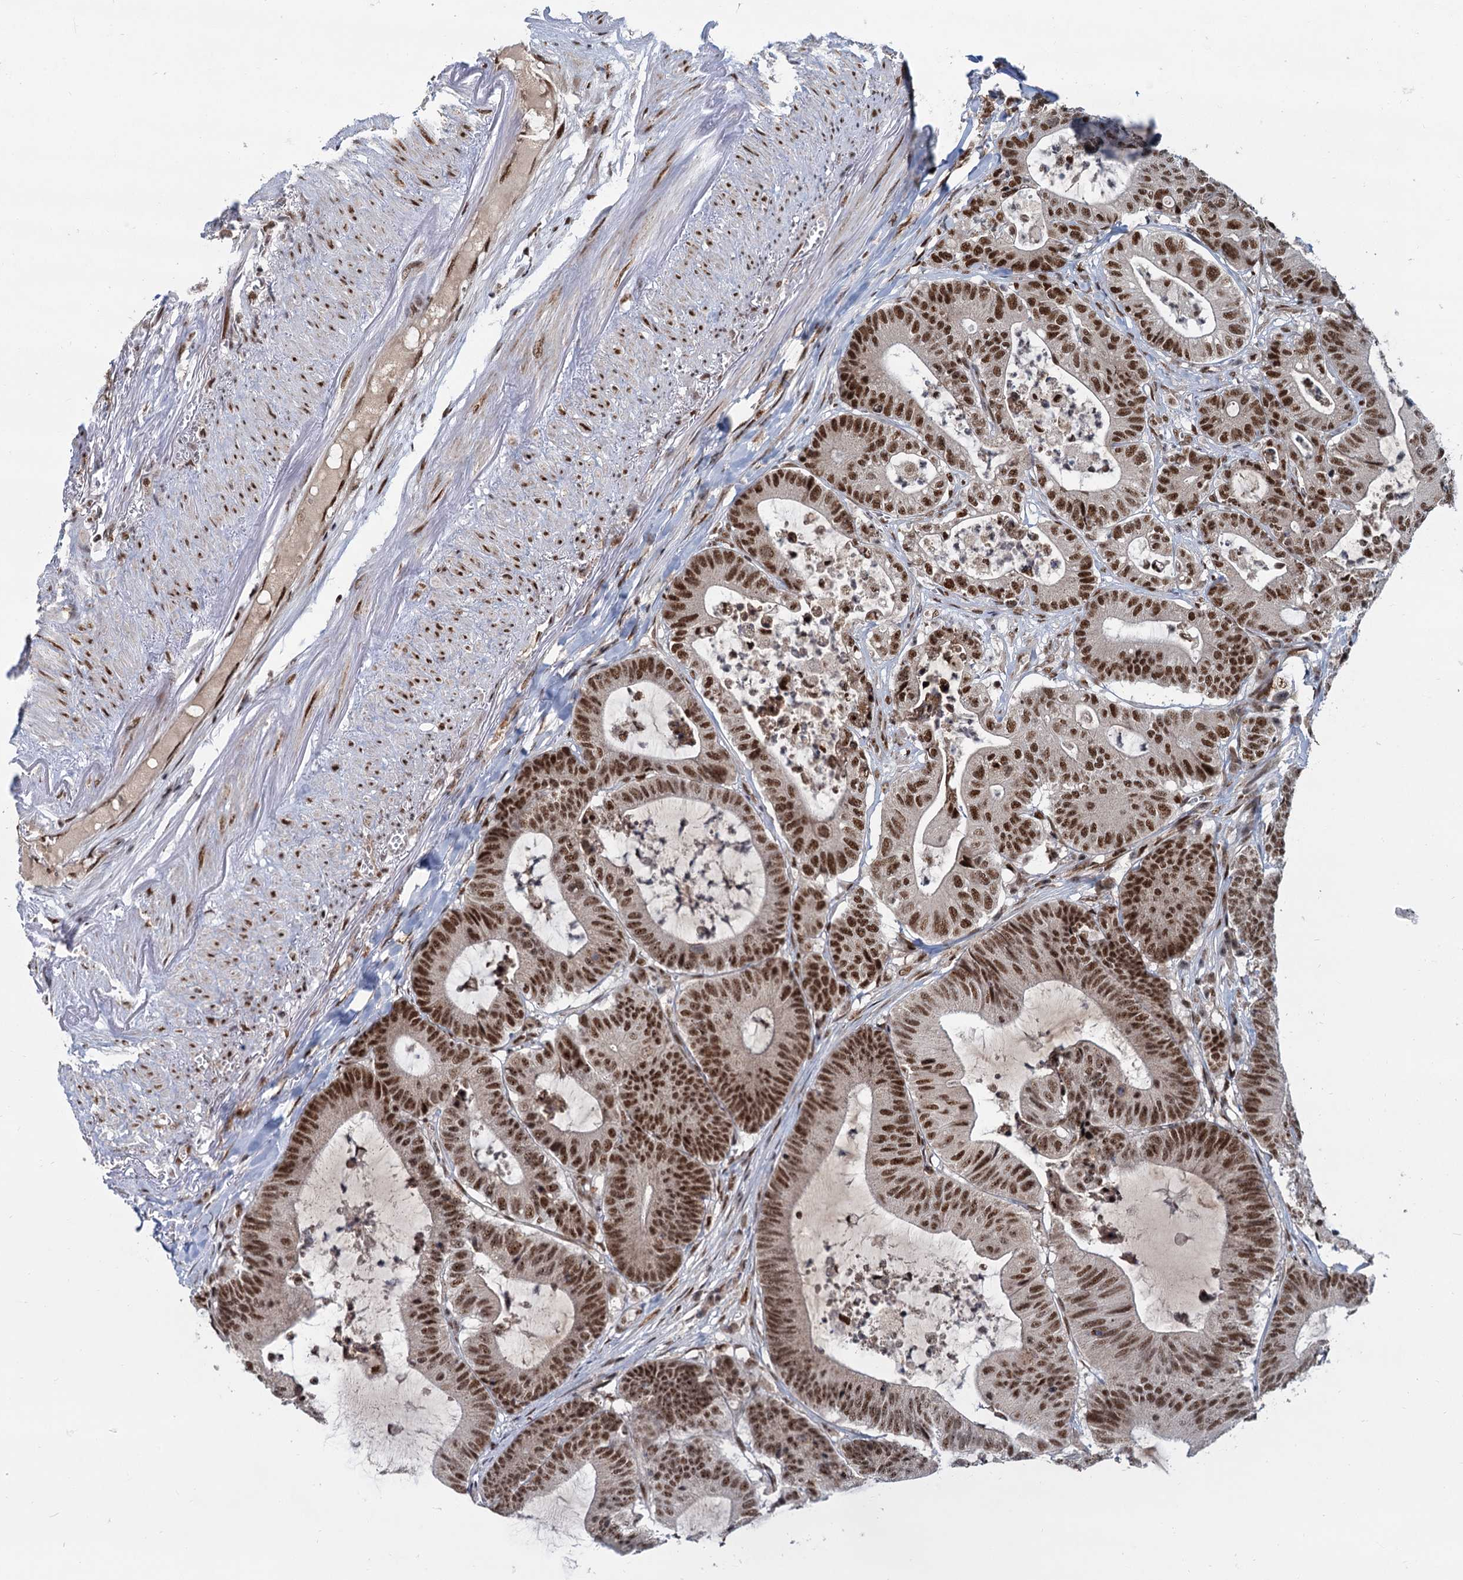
{"staining": {"intensity": "strong", "quantity": ">75%", "location": "nuclear"}, "tissue": "colorectal cancer", "cell_type": "Tumor cells", "image_type": "cancer", "snomed": [{"axis": "morphology", "description": "Adenocarcinoma, NOS"}, {"axis": "topography", "description": "Colon"}], "caption": "Immunohistochemical staining of colorectal cancer (adenocarcinoma) reveals high levels of strong nuclear protein staining in approximately >75% of tumor cells. Using DAB (3,3'-diaminobenzidine) (brown) and hematoxylin (blue) stains, captured at high magnification using brightfield microscopy.", "gene": "WBP4", "patient": {"sex": "female", "age": 84}}